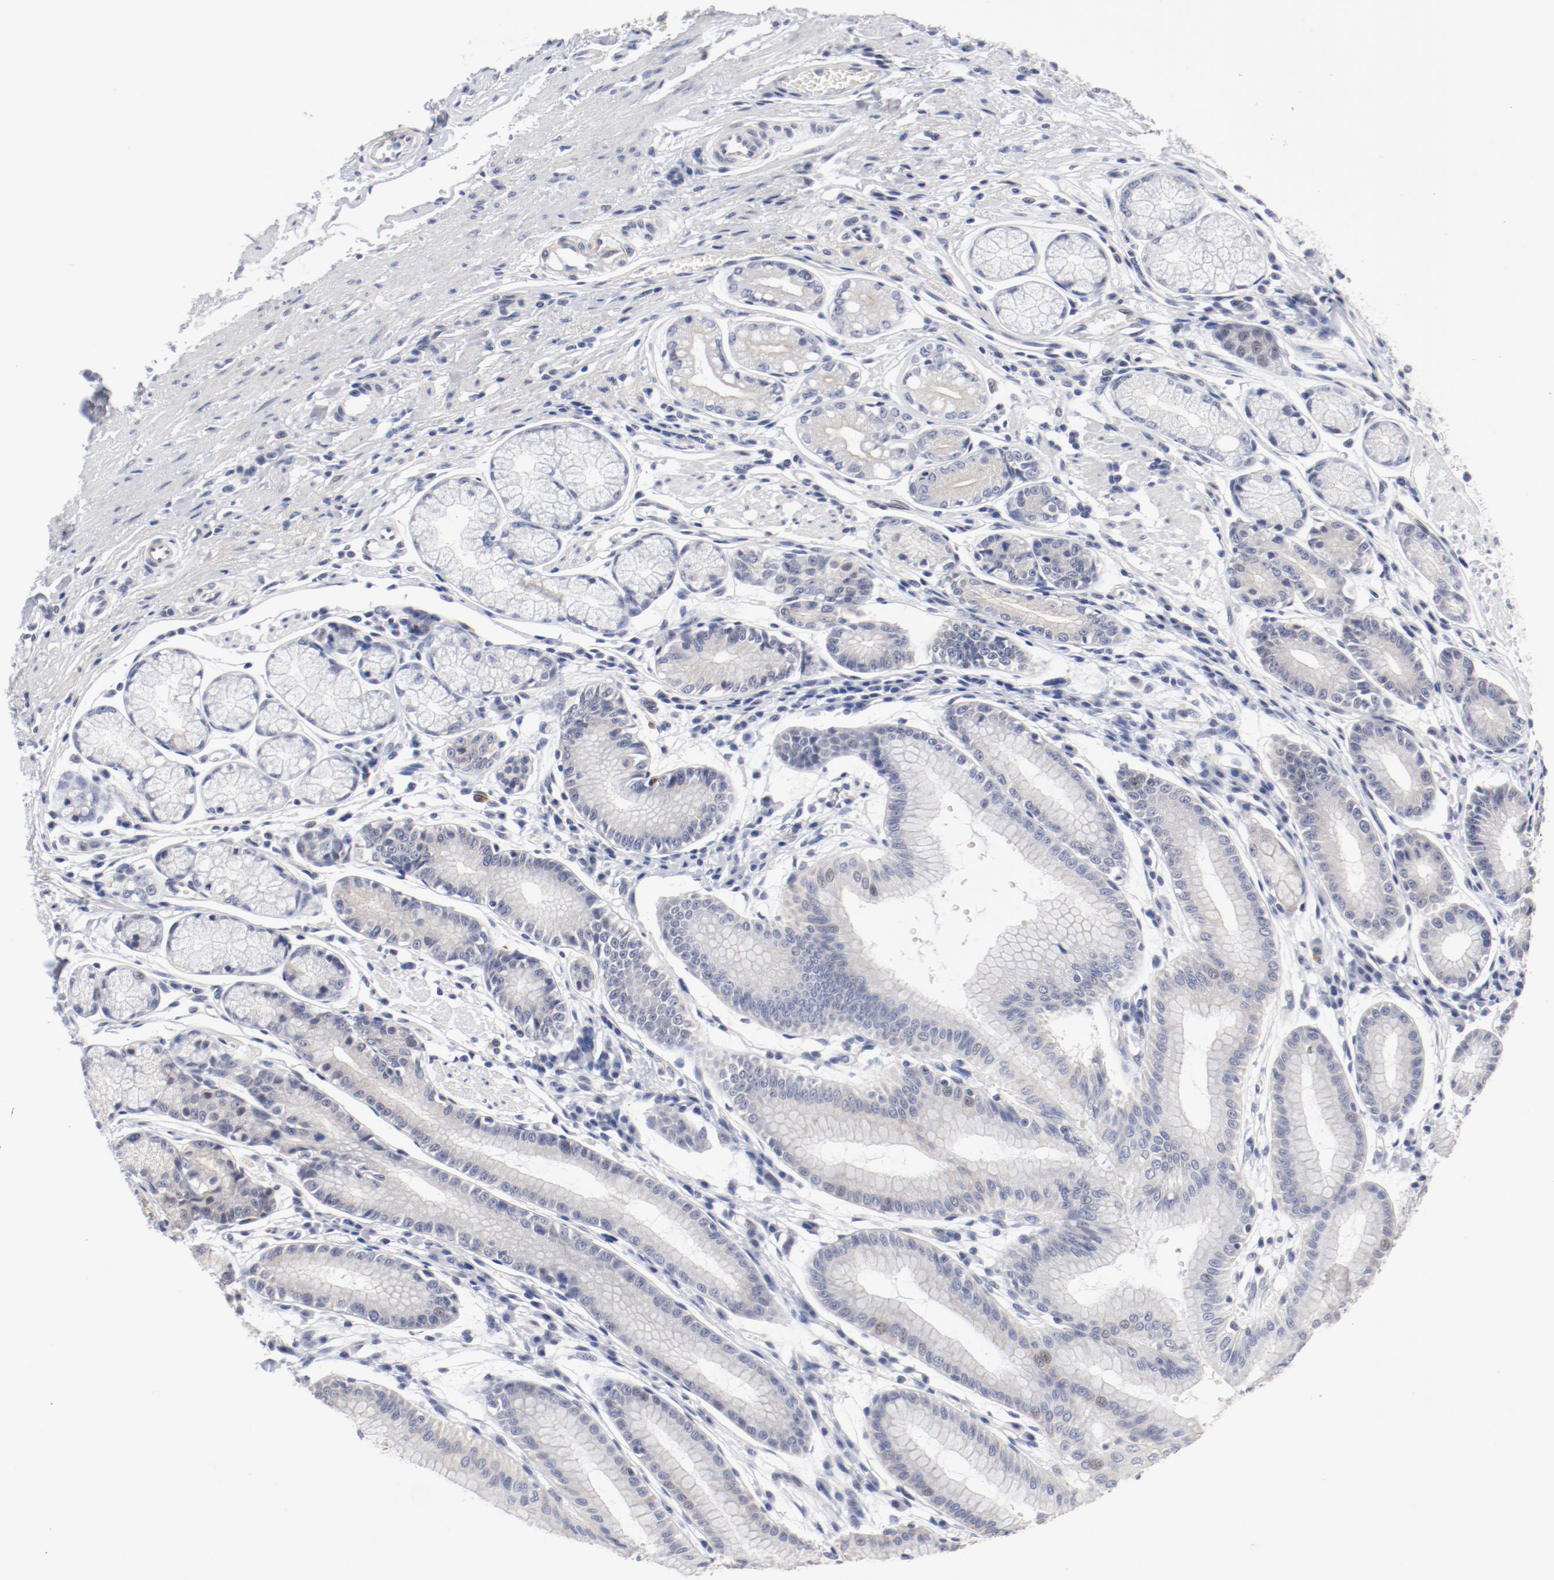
{"staining": {"intensity": "weak", "quantity": "<25%", "location": "cytoplasmic/membranous"}, "tissue": "stomach", "cell_type": "Glandular cells", "image_type": "normal", "snomed": [{"axis": "morphology", "description": "Normal tissue, NOS"}, {"axis": "morphology", "description": "Inflammation, NOS"}, {"axis": "topography", "description": "Stomach, lower"}], "caption": "Immunohistochemistry (IHC) histopathology image of normal human stomach stained for a protein (brown), which reveals no positivity in glandular cells. The staining was performed using DAB (3,3'-diaminobenzidine) to visualize the protein expression in brown, while the nuclei were stained in blue with hematoxylin (Magnification: 20x).", "gene": "GPR143", "patient": {"sex": "male", "age": 59}}